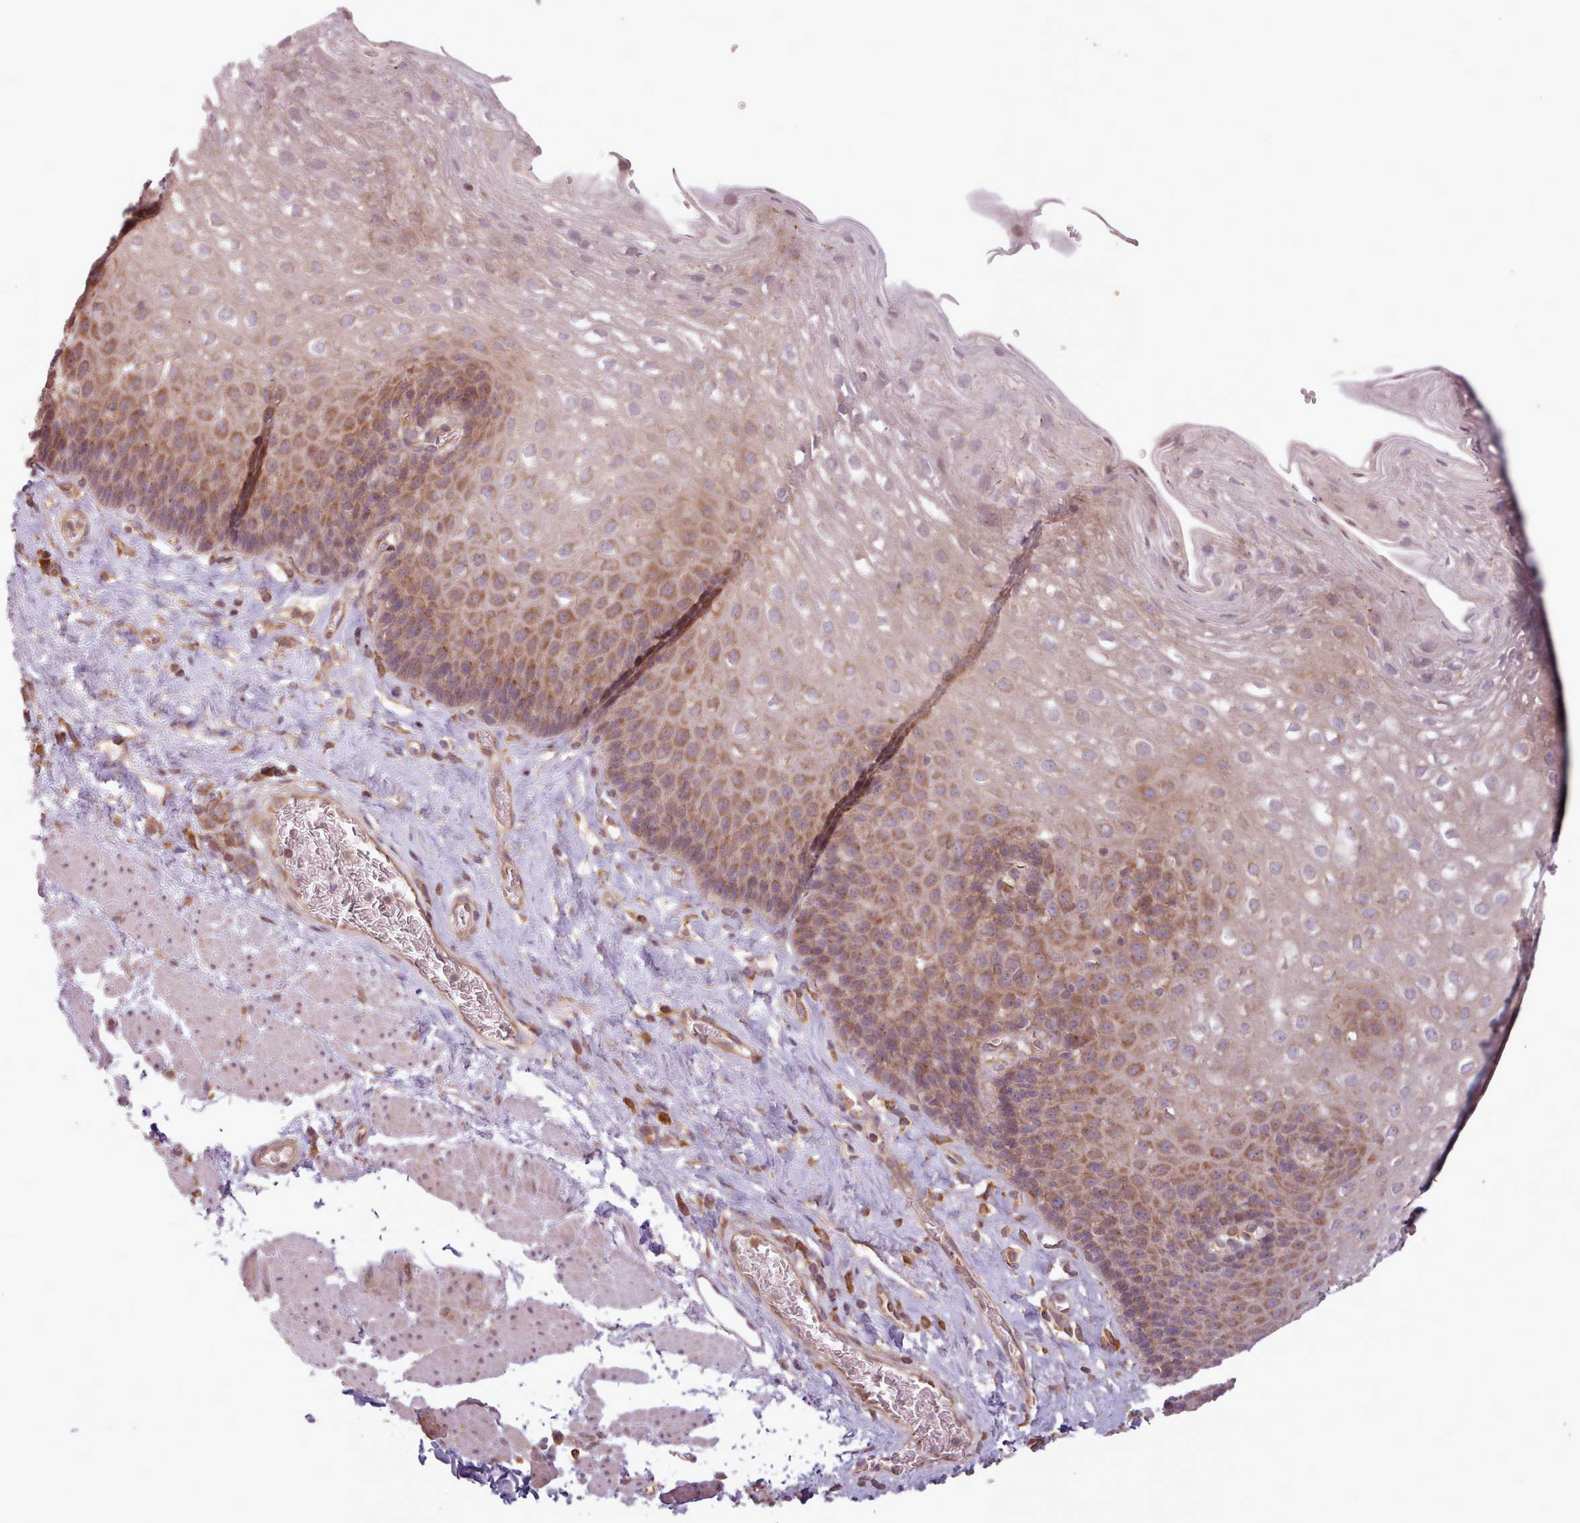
{"staining": {"intensity": "moderate", "quantity": ">75%", "location": "cytoplasmic/membranous"}, "tissue": "esophagus", "cell_type": "Squamous epithelial cells", "image_type": "normal", "snomed": [{"axis": "morphology", "description": "Normal tissue, NOS"}, {"axis": "topography", "description": "Esophagus"}], "caption": "High-magnification brightfield microscopy of normal esophagus stained with DAB (3,3'-diaminobenzidine) (brown) and counterstained with hematoxylin (blue). squamous epithelial cells exhibit moderate cytoplasmic/membranous staining is identified in approximately>75% of cells.", "gene": "WASHC2A", "patient": {"sex": "female", "age": 66}}